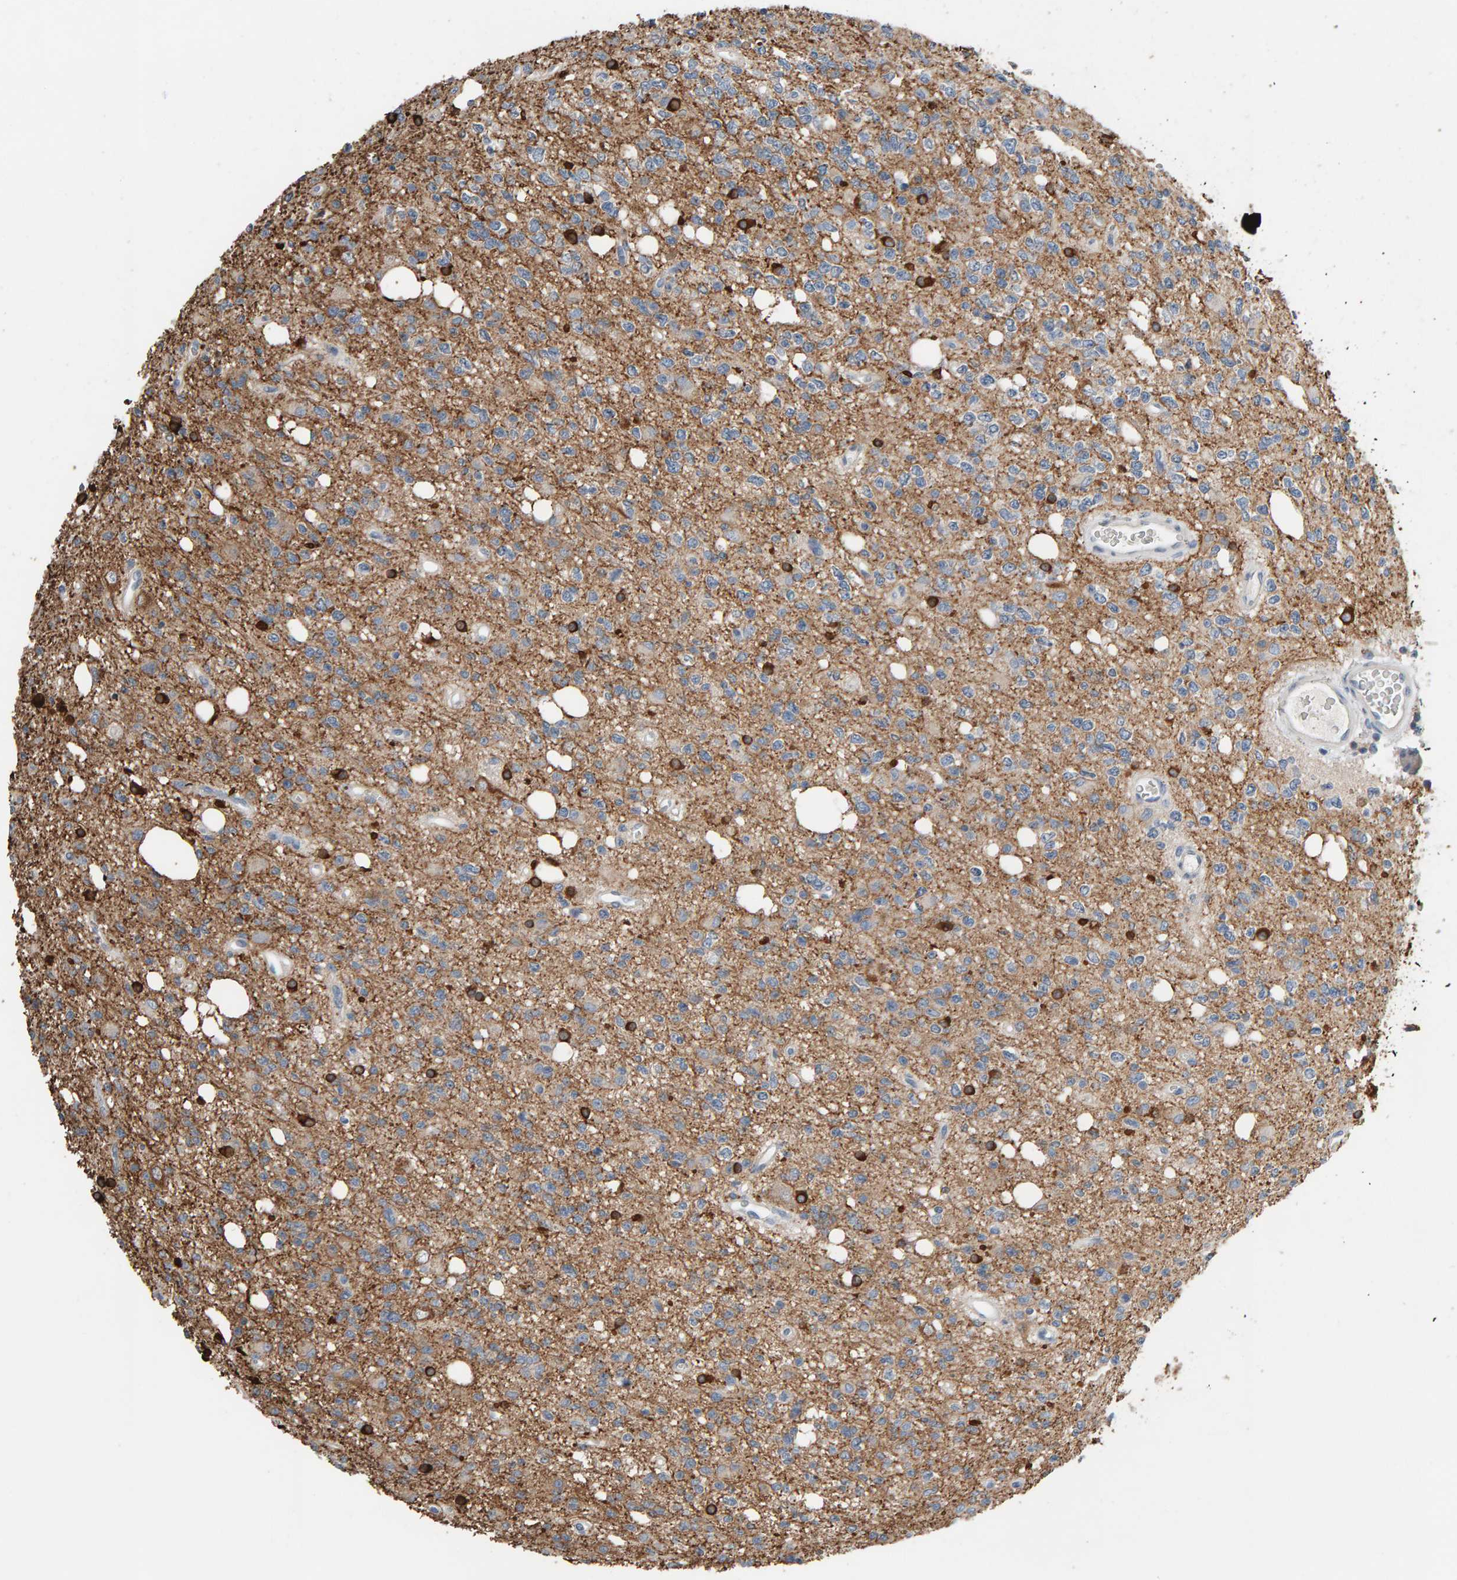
{"staining": {"intensity": "negative", "quantity": "none", "location": "none"}, "tissue": "glioma", "cell_type": "Tumor cells", "image_type": "cancer", "snomed": [{"axis": "morphology", "description": "Glioma, malignant, High grade"}, {"axis": "topography", "description": "Brain"}], "caption": "Immunohistochemical staining of human malignant glioma (high-grade) reveals no significant staining in tumor cells. Brightfield microscopy of immunohistochemistry (IHC) stained with DAB (brown) and hematoxylin (blue), captured at high magnification.", "gene": "IPPK", "patient": {"sex": "female", "age": 62}}